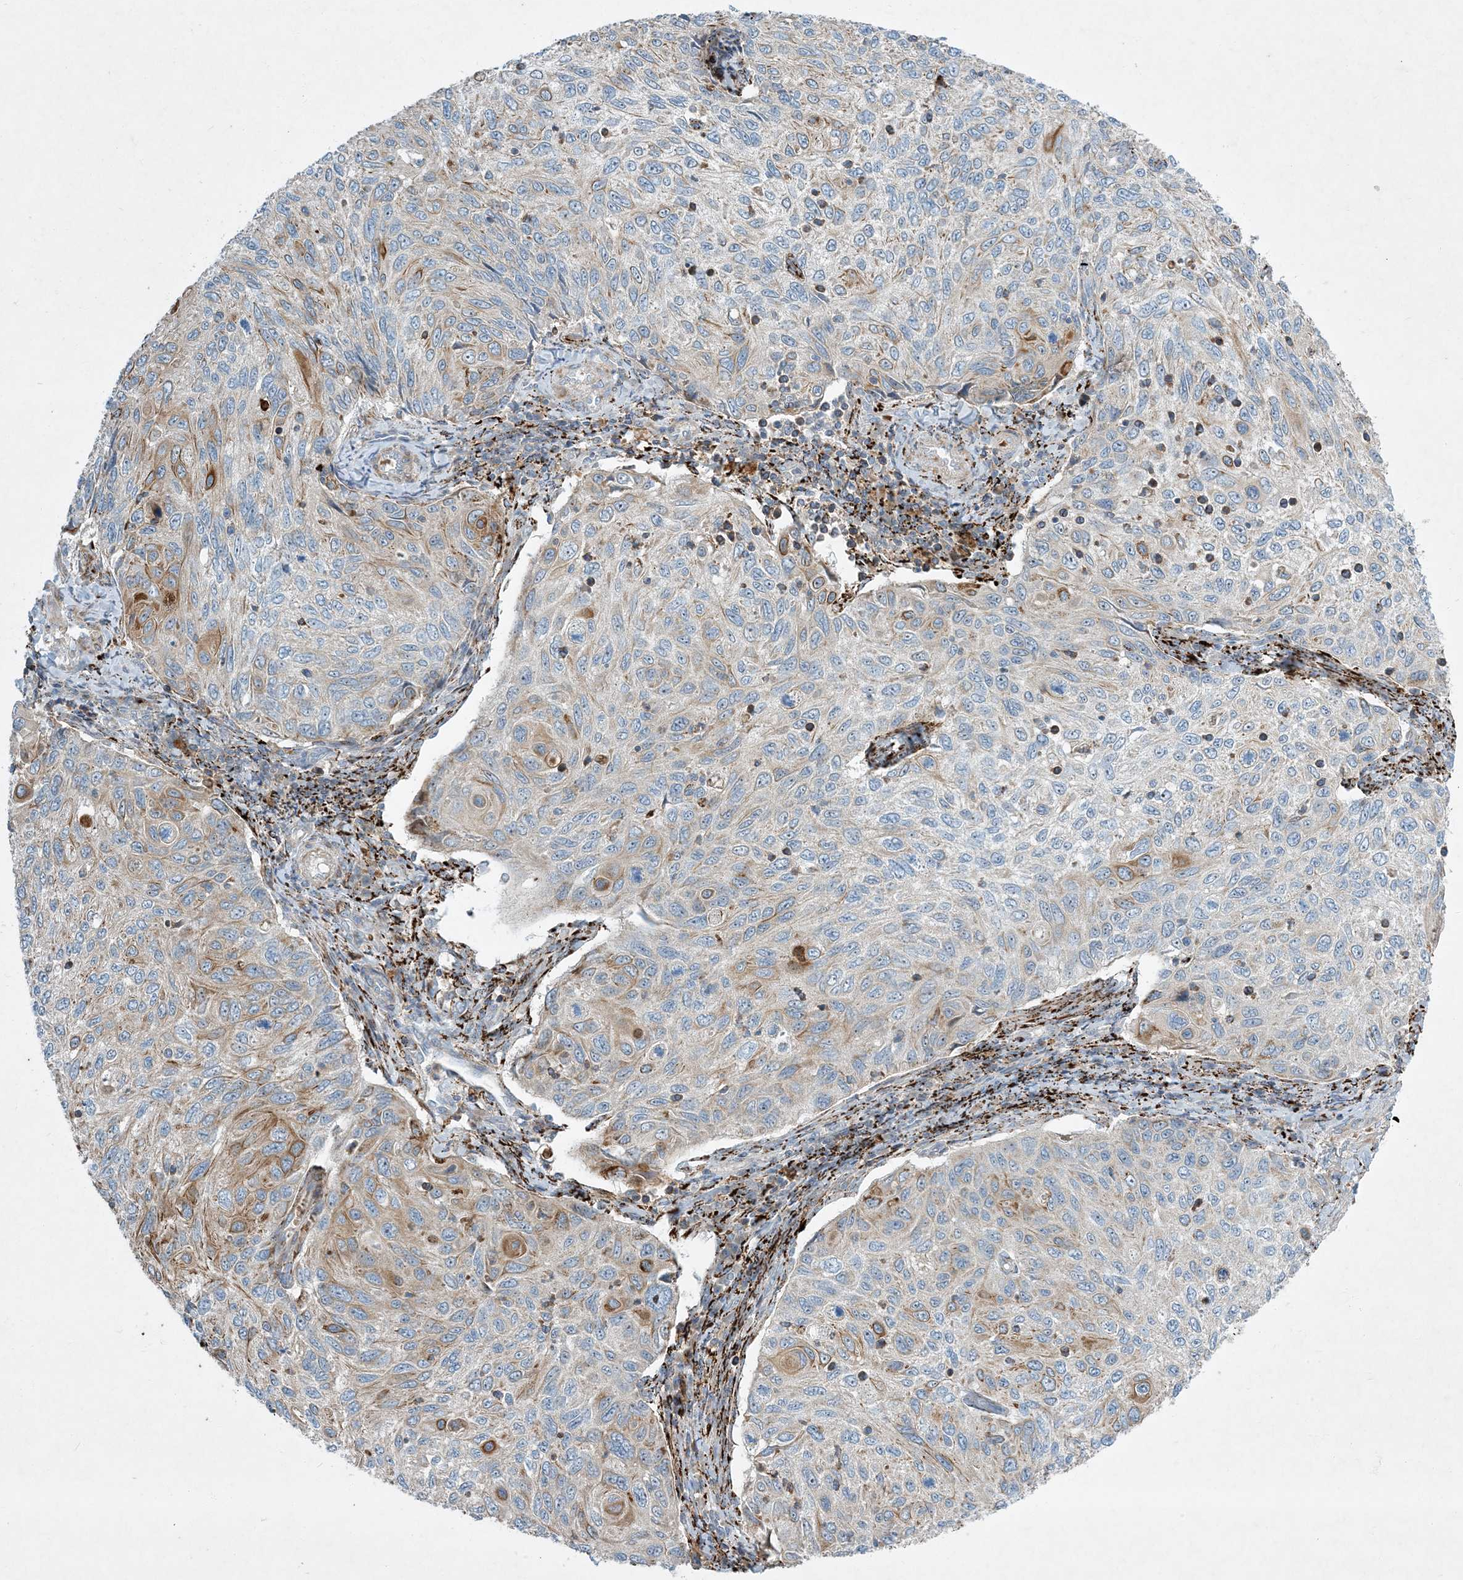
{"staining": {"intensity": "moderate", "quantity": "<25%", "location": "cytoplasmic/membranous"}, "tissue": "cervical cancer", "cell_type": "Tumor cells", "image_type": "cancer", "snomed": [{"axis": "morphology", "description": "Squamous cell carcinoma, NOS"}, {"axis": "topography", "description": "Cervix"}], "caption": "An immunohistochemistry (IHC) micrograph of neoplastic tissue is shown. Protein staining in brown labels moderate cytoplasmic/membranous positivity in squamous cell carcinoma (cervical) within tumor cells. Using DAB (brown) and hematoxylin (blue) stains, captured at high magnification using brightfield microscopy.", "gene": "LTN1", "patient": {"sex": "female", "age": 70}}